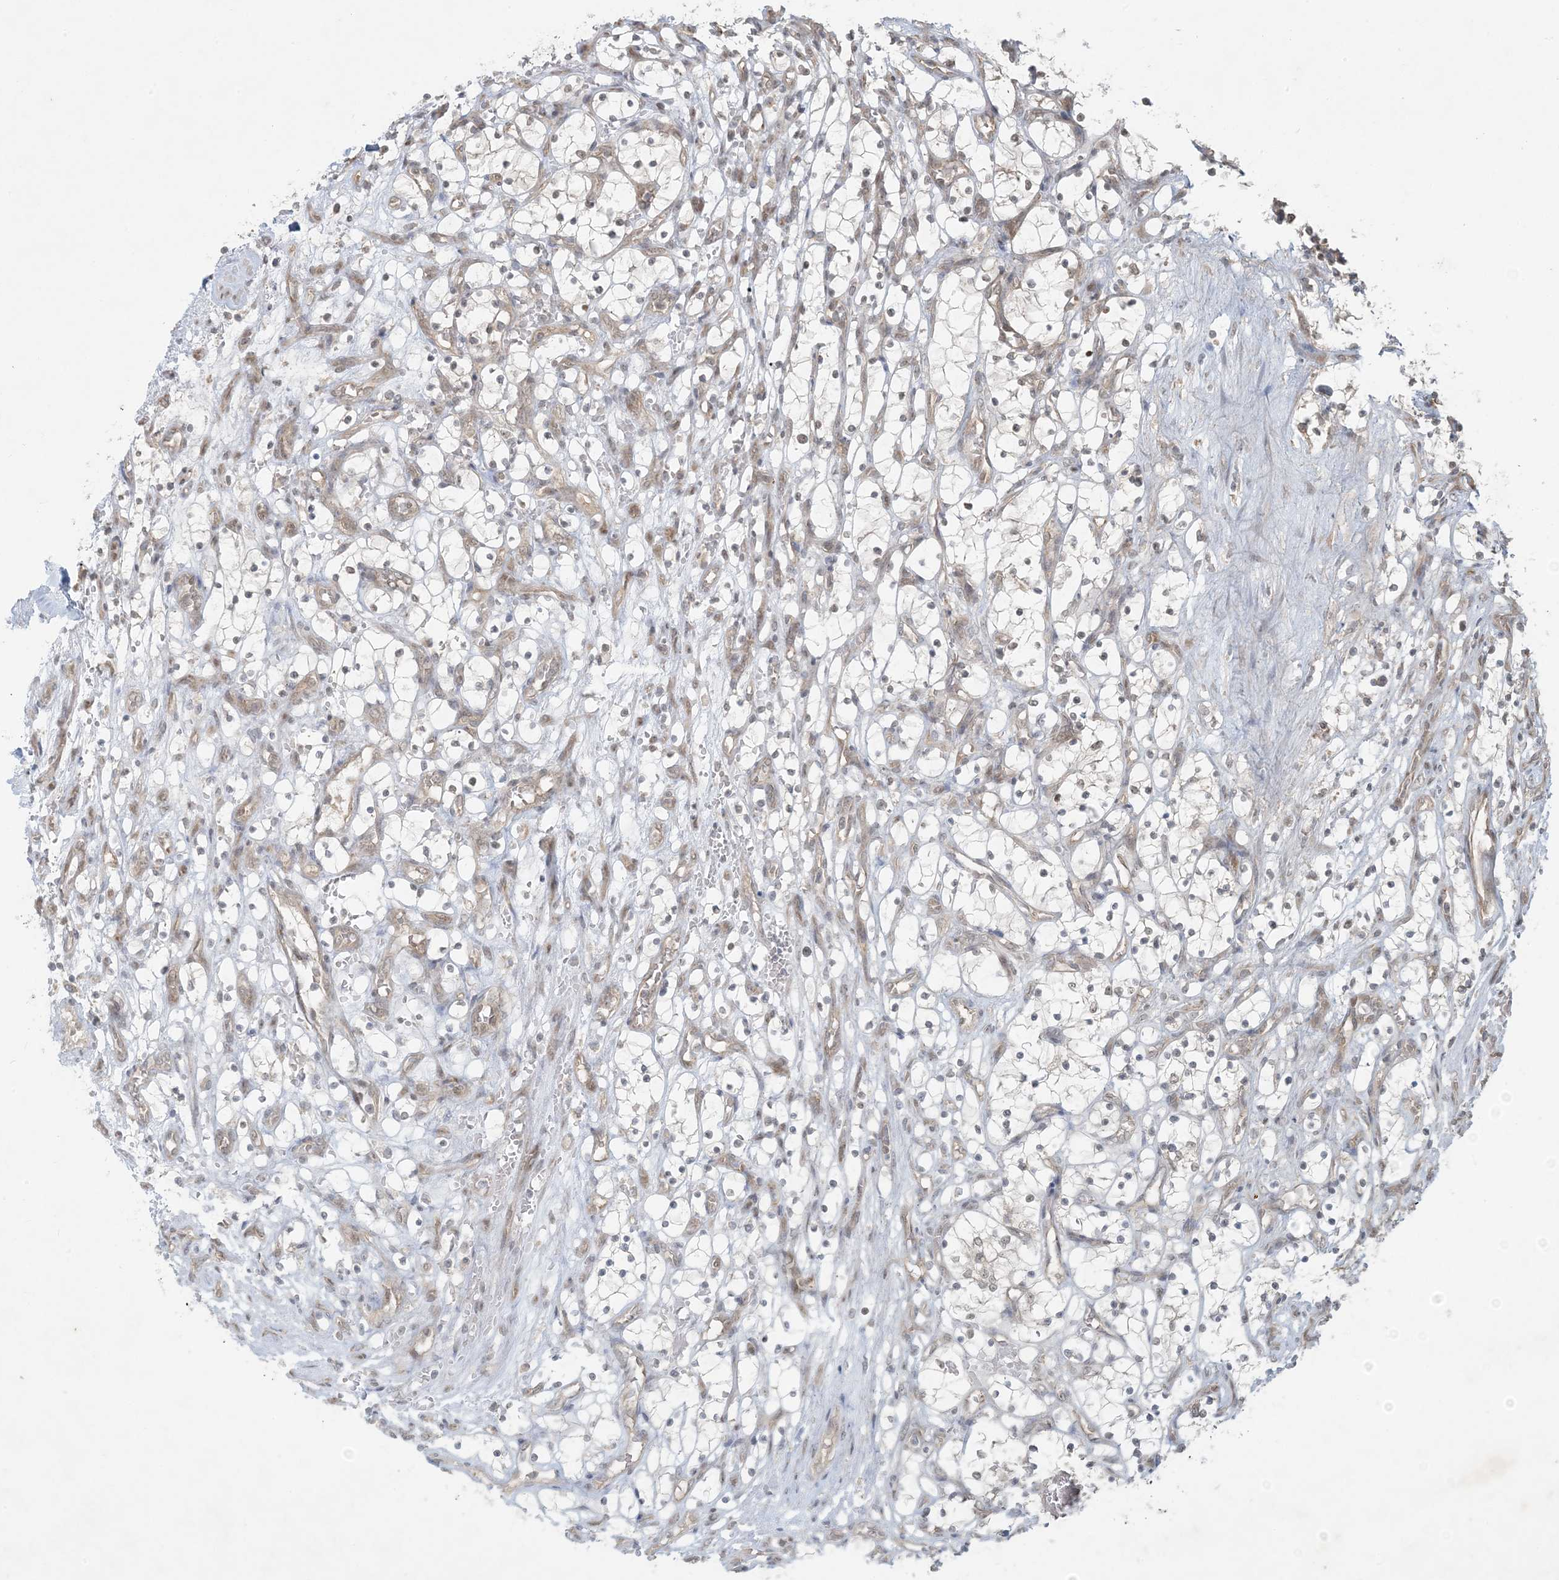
{"staining": {"intensity": "negative", "quantity": "none", "location": "none"}, "tissue": "renal cancer", "cell_type": "Tumor cells", "image_type": "cancer", "snomed": [{"axis": "morphology", "description": "Adenocarcinoma, NOS"}, {"axis": "topography", "description": "Kidney"}], "caption": "A histopathology image of renal cancer (adenocarcinoma) stained for a protein reveals no brown staining in tumor cells.", "gene": "BCORL1", "patient": {"sex": "female", "age": 69}}